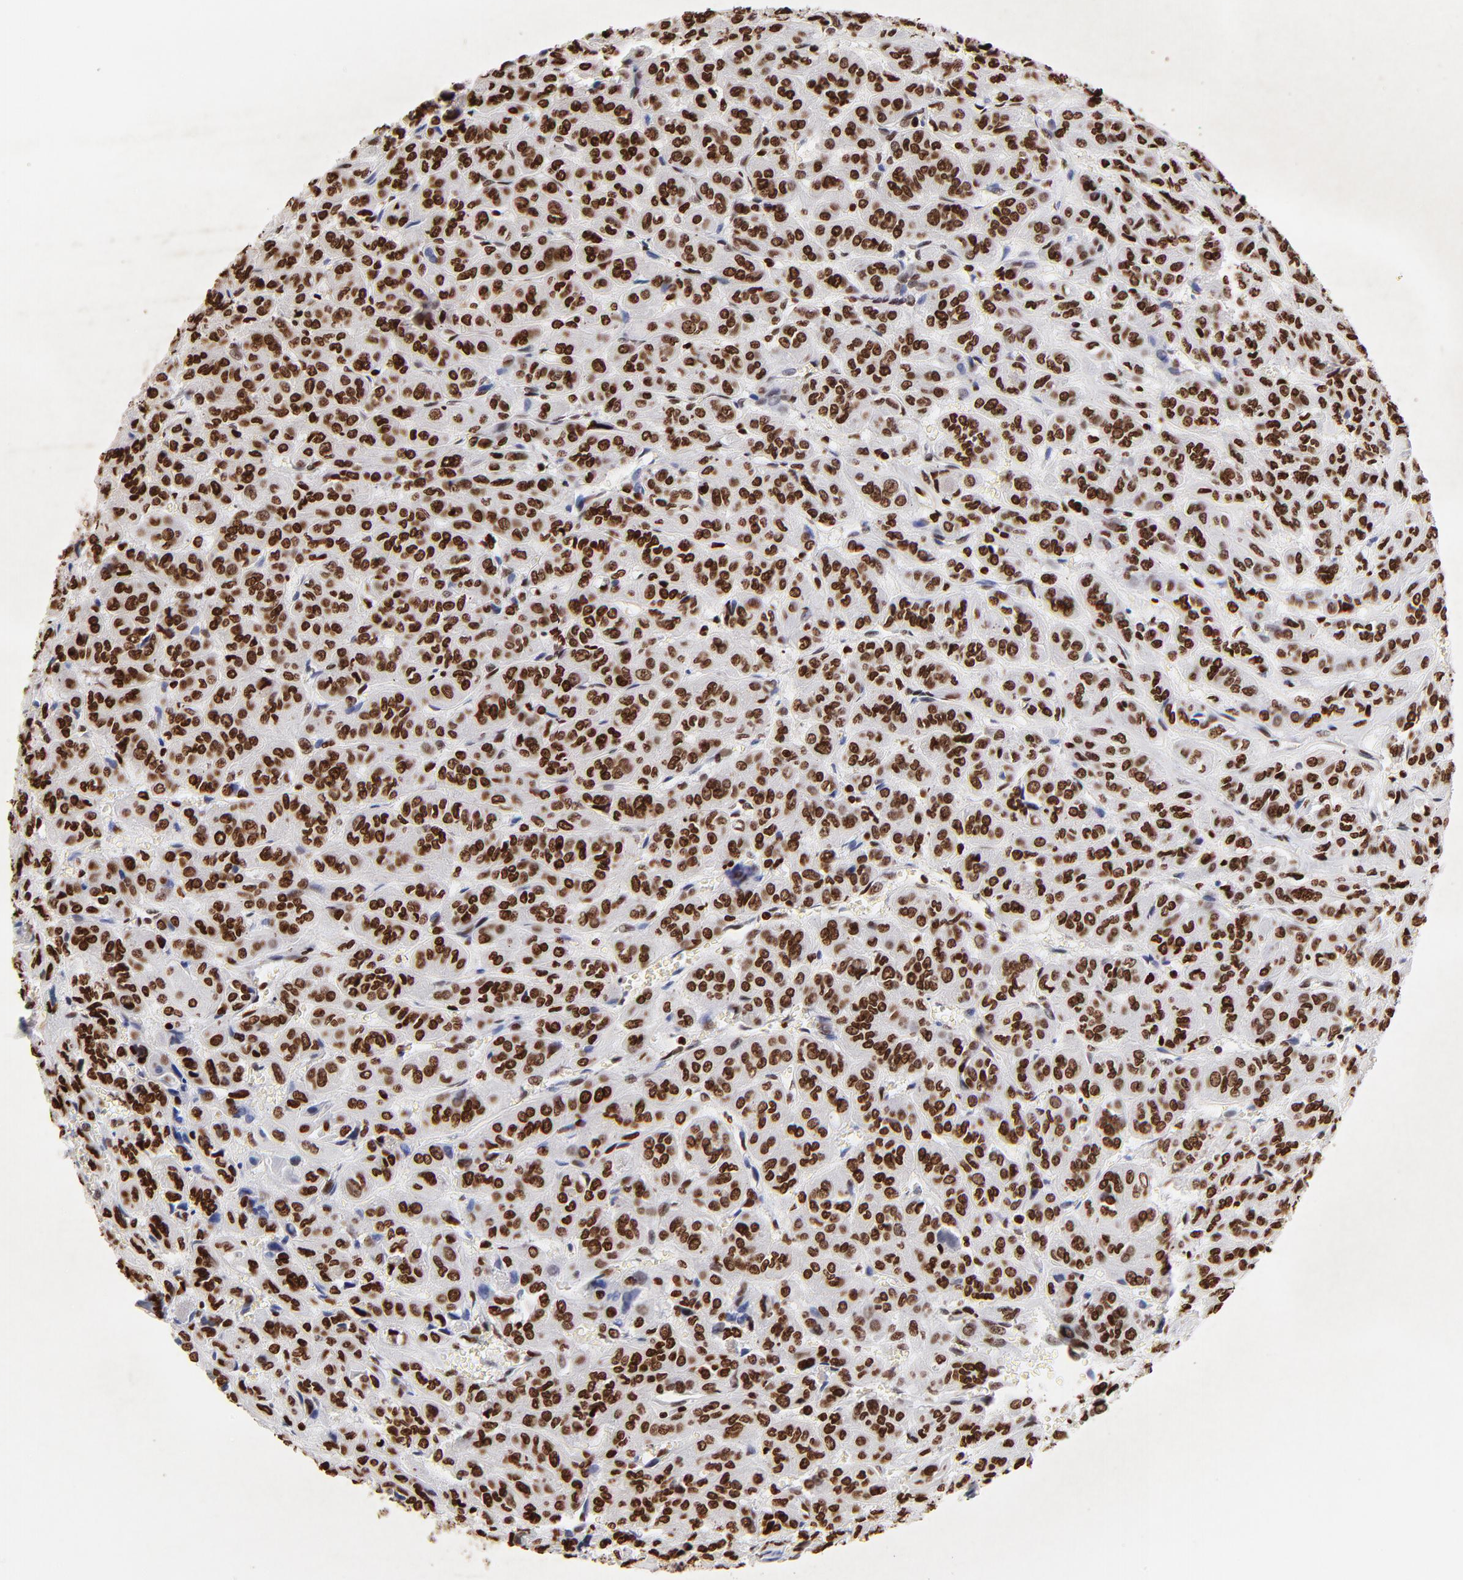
{"staining": {"intensity": "strong", "quantity": ">75%", "location": "nuclear"}, "tissue": "thyroid cancer", "cell_type": "Tumor cells", "image_type": "cancer", "snomed": [{"axis": "morphology", "description": "Follicular adenoma carcinoma, NOS"}, {"axis": "topography", "description": "Thyroid gland"}], "caption": "Immunohistochemical staining of human thyroid follicular adenoma carcinoma exhibits high levels of strong nuclear protein expression in approximately >75% of tumor cells. The staining is performed using DAB (3,3'-diaminobenzidine) brown chromogen to label protein expression. The nuclei are counter-stained blue using hematoxylin.", "gene": "FBH1", "patient": {"sex": "female", "age": 71}}